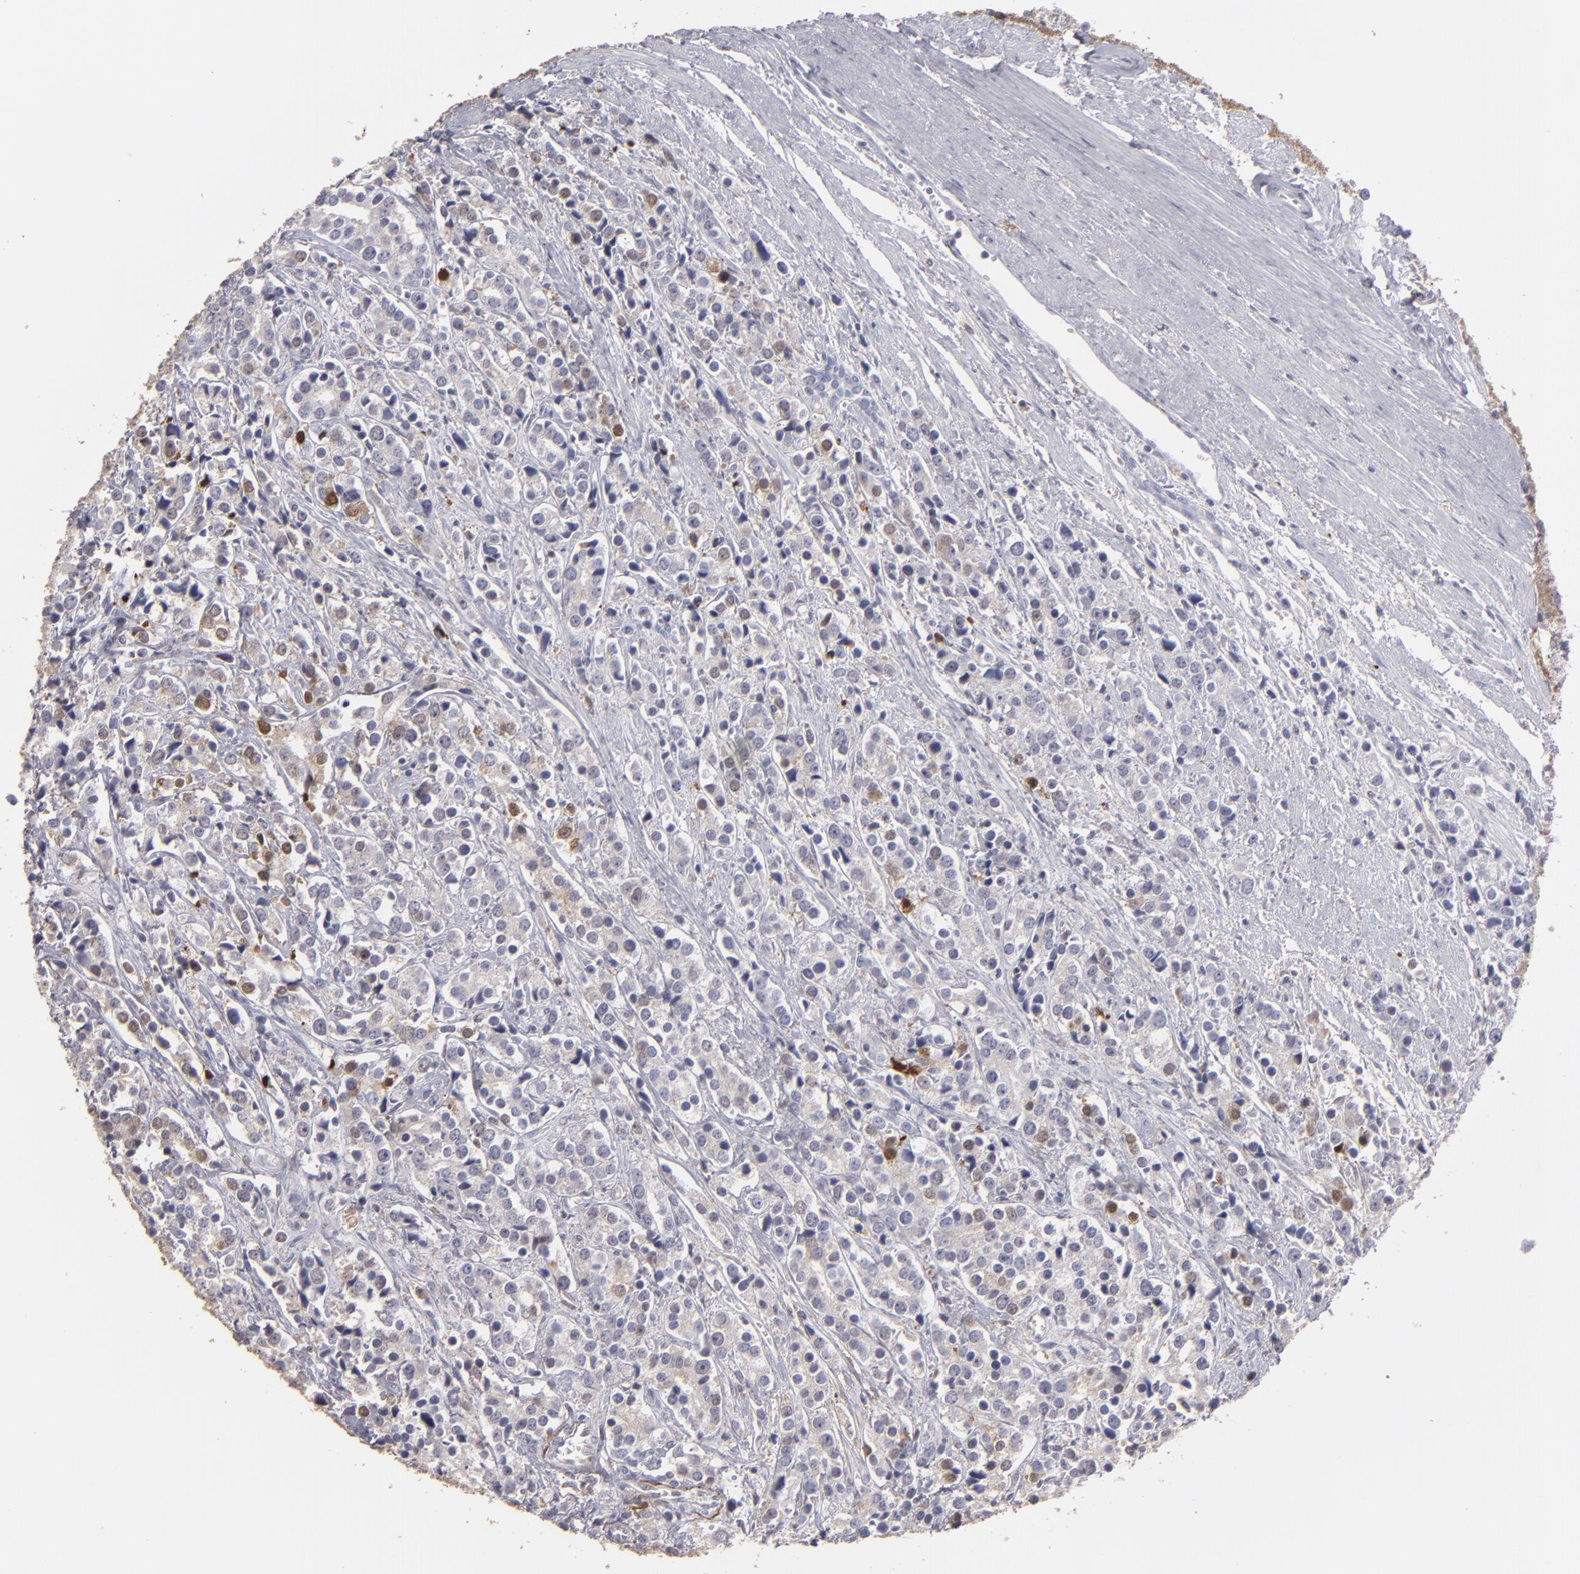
{"staining": {"intensity": "moderate", "quantity": "25%-75%", "location": "cytoplasmic/membranous"}, "tissue": "prostate cancer", "cell_type": "Tumor cells", "image_type": "cancer", "snomed": [{"axis": "morphology", "description": "Adenocarcinoma, Low grade"}, {"axis": "topography", "description": "Prostate"}], "caption": "Prostate cancer (low-grade adenocarcinoma) stained for a protein reveals moderate cytoplasmic/membranous positivity in tumor cells.", "gene": "SEMA3G", "patient": {"sex": "male", "age": 60}}